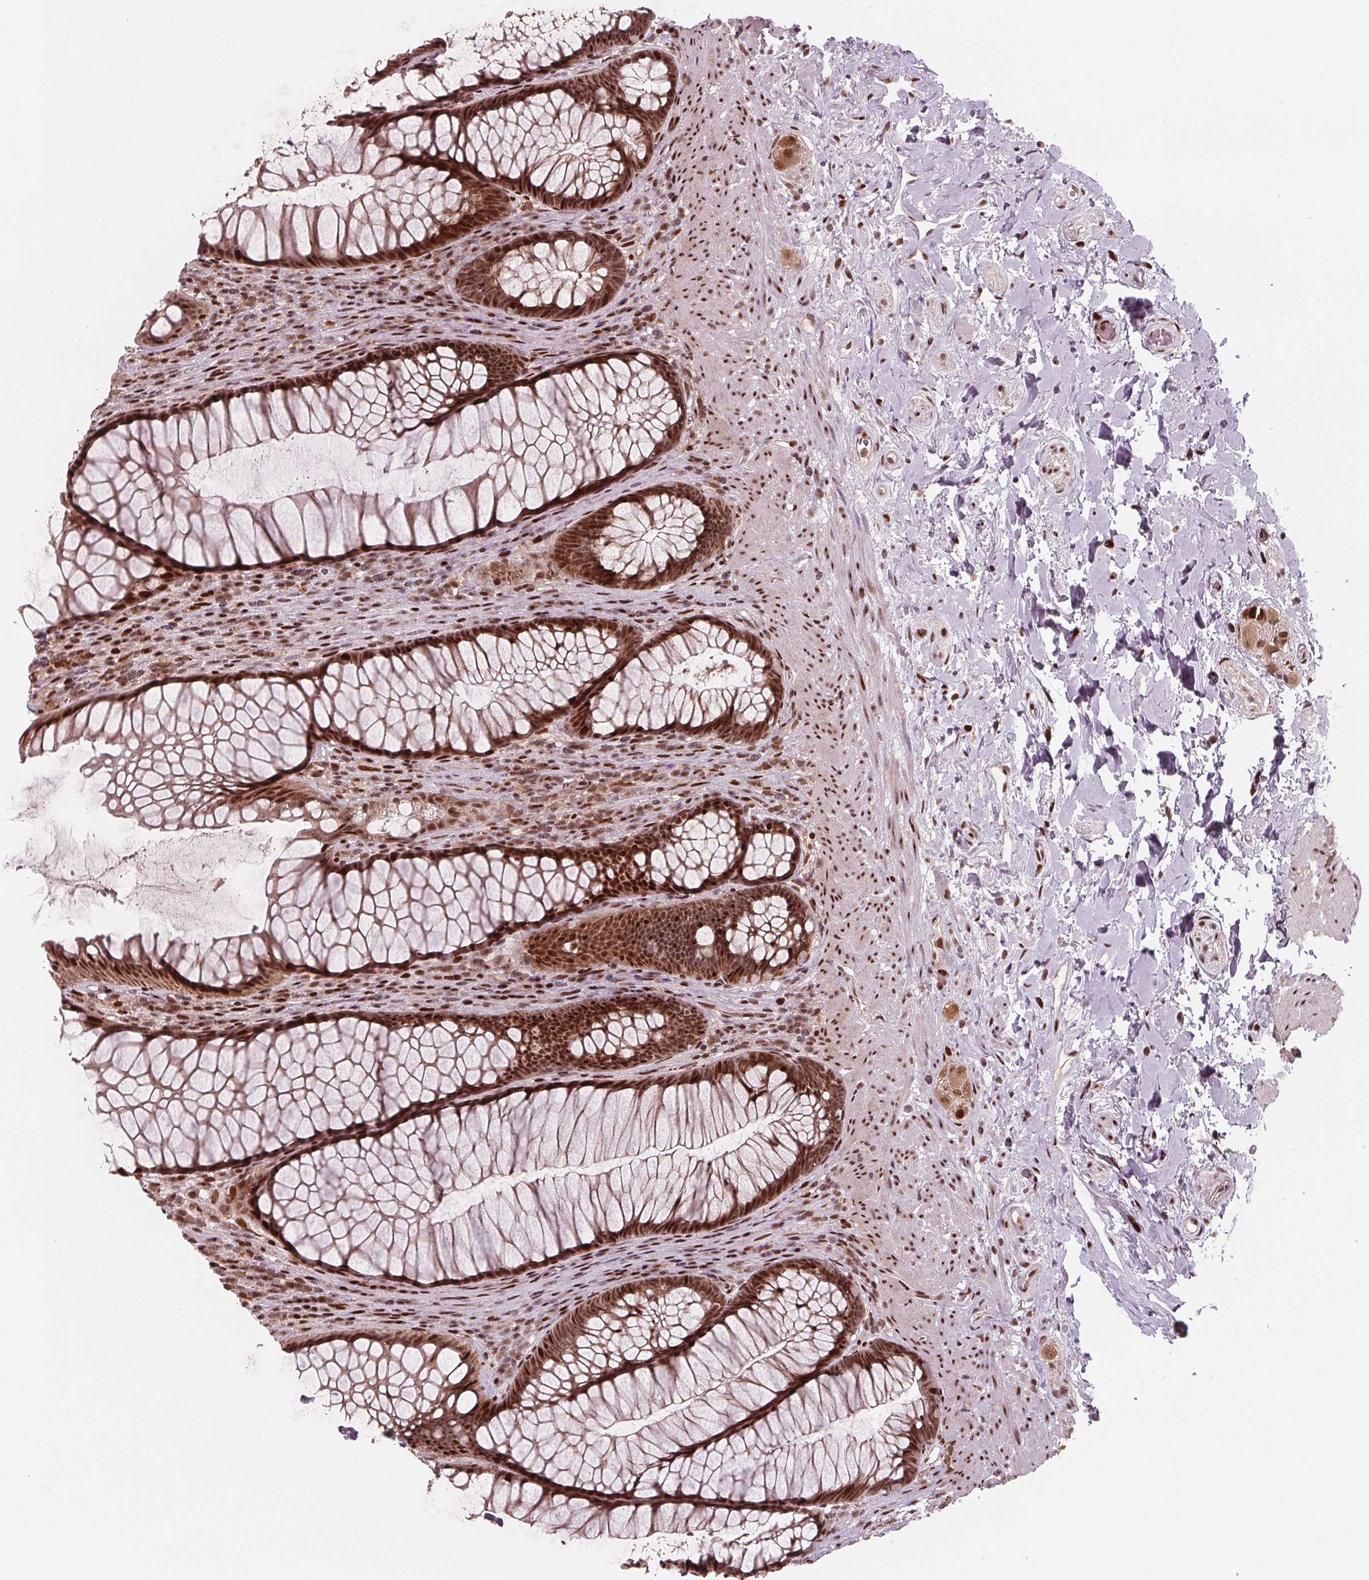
{"staining": {"intensity": "strong", "quantity": ">75%", "location": "cytoplasmic/membranous,nuclear"}, "tissue": "rectum", "cell_type": "Glandular cells", "image_type": "normal", "snomed": [{"axis": "morphology", "description": "Normal tissue, NOS"}, {"axis": "topography", "description": "Smooth muscle"}, {"axis": "topography", "description": "Rectum"}], "caption": "An immunohistochemistry micrograph of normal tissue is shown. Protein staining in brown labels strong cytoplasmic/membranous,nuclear positivity in rectum within glandular cells.", "gene": "SNRNP35", "patient": {"sex": "male", "age": 53}}